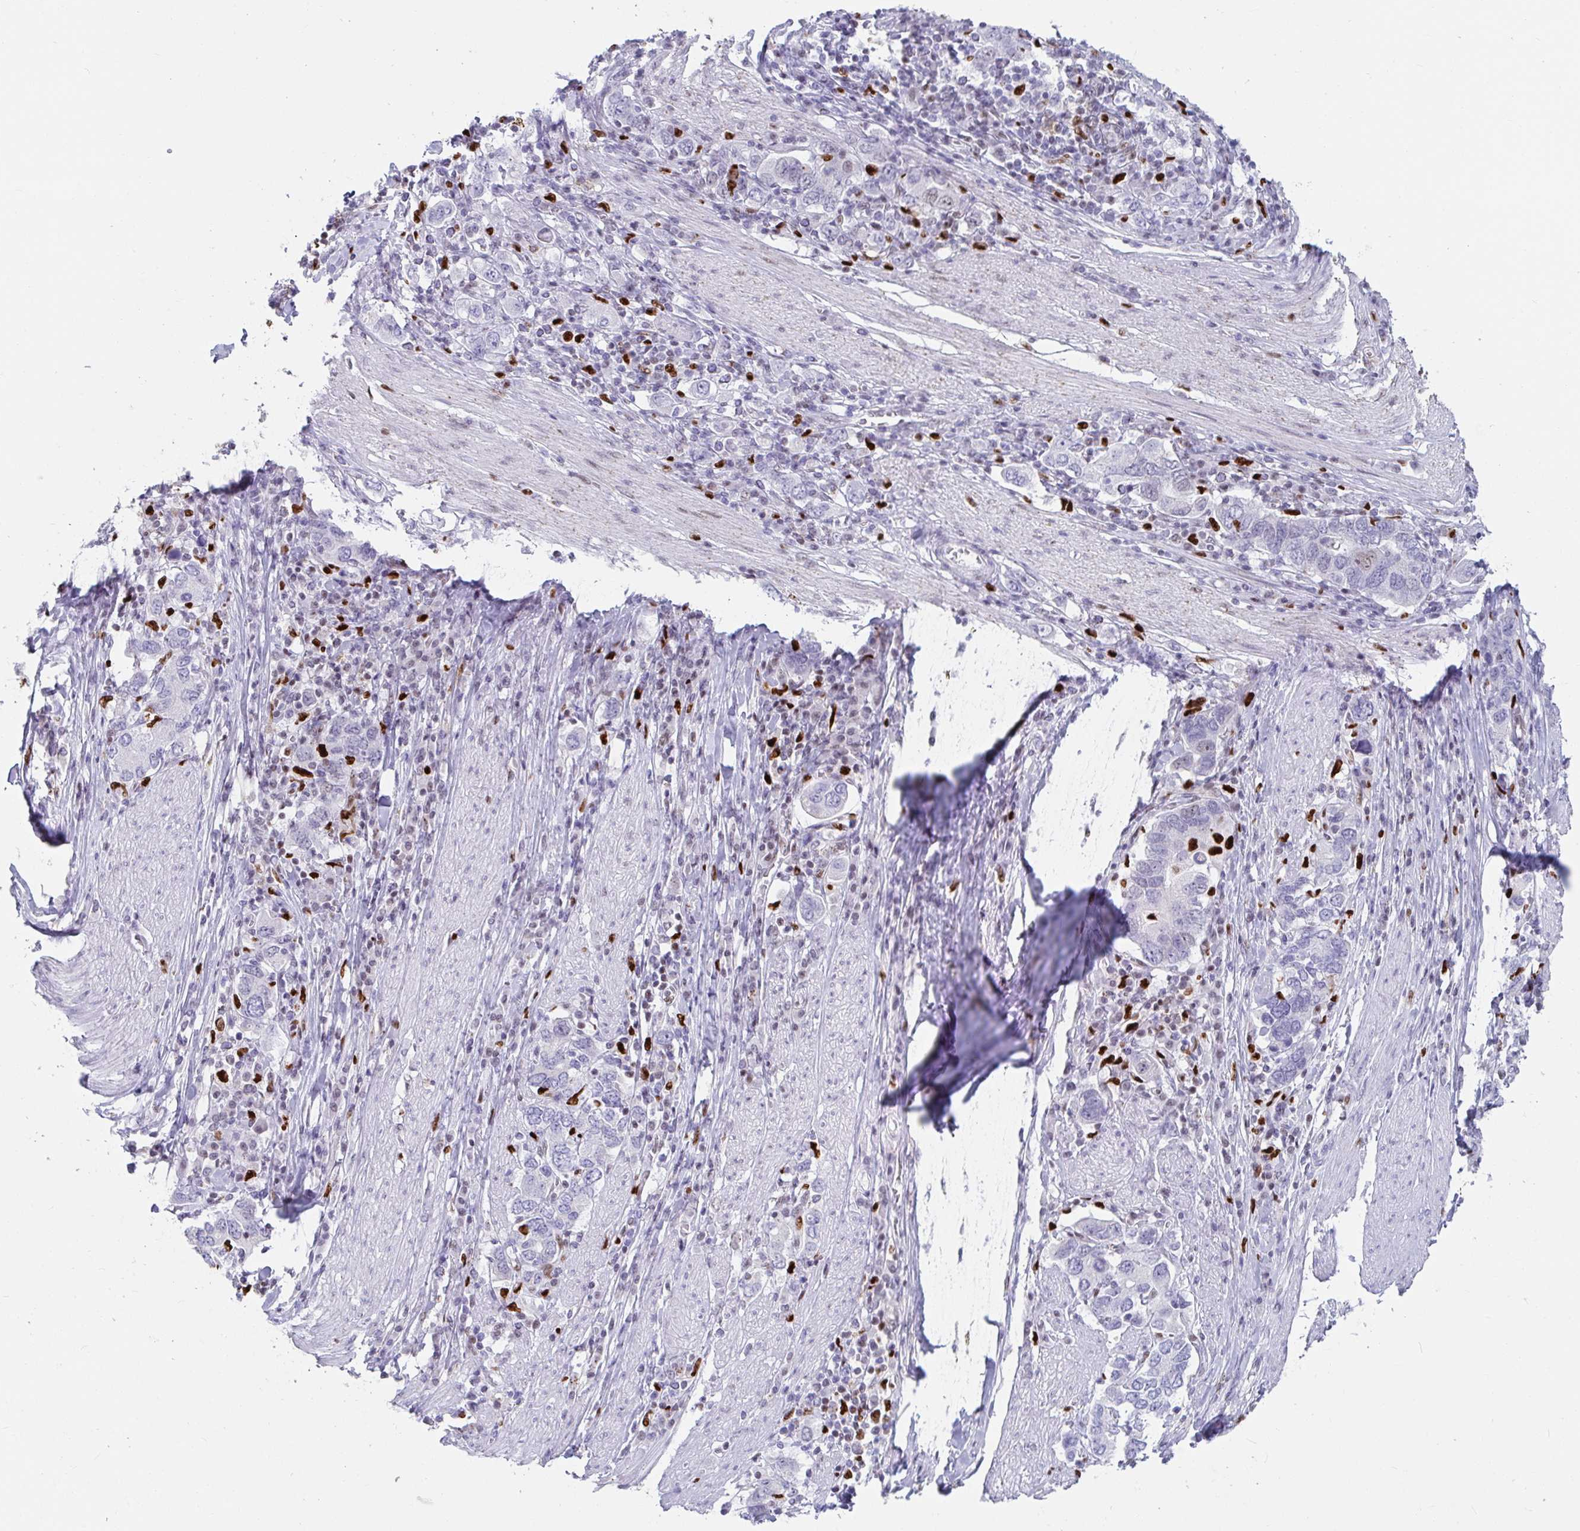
{"staining": {"intensity": "negative", "quantity": "none", "location": "none"}, "tissue": "stomach cancer", "cell_type": "Tumor cells", "image_type": "cancer", "snomed": [{"axis": "morphology", "description": "Adenocarcinoma, NOS"}, {"axis": "topography", "description": "Stomach, upper"}, {"axis": "topography", "description": "Stomach"}], "caption": "This is an immunohistochemistry (IHC) photomicrograph of human adenocarcinoma (stomach). There is no positivity in tumor cells.", "gene": "ZNF586", "patient": {"sex": "male", "age": 62}}